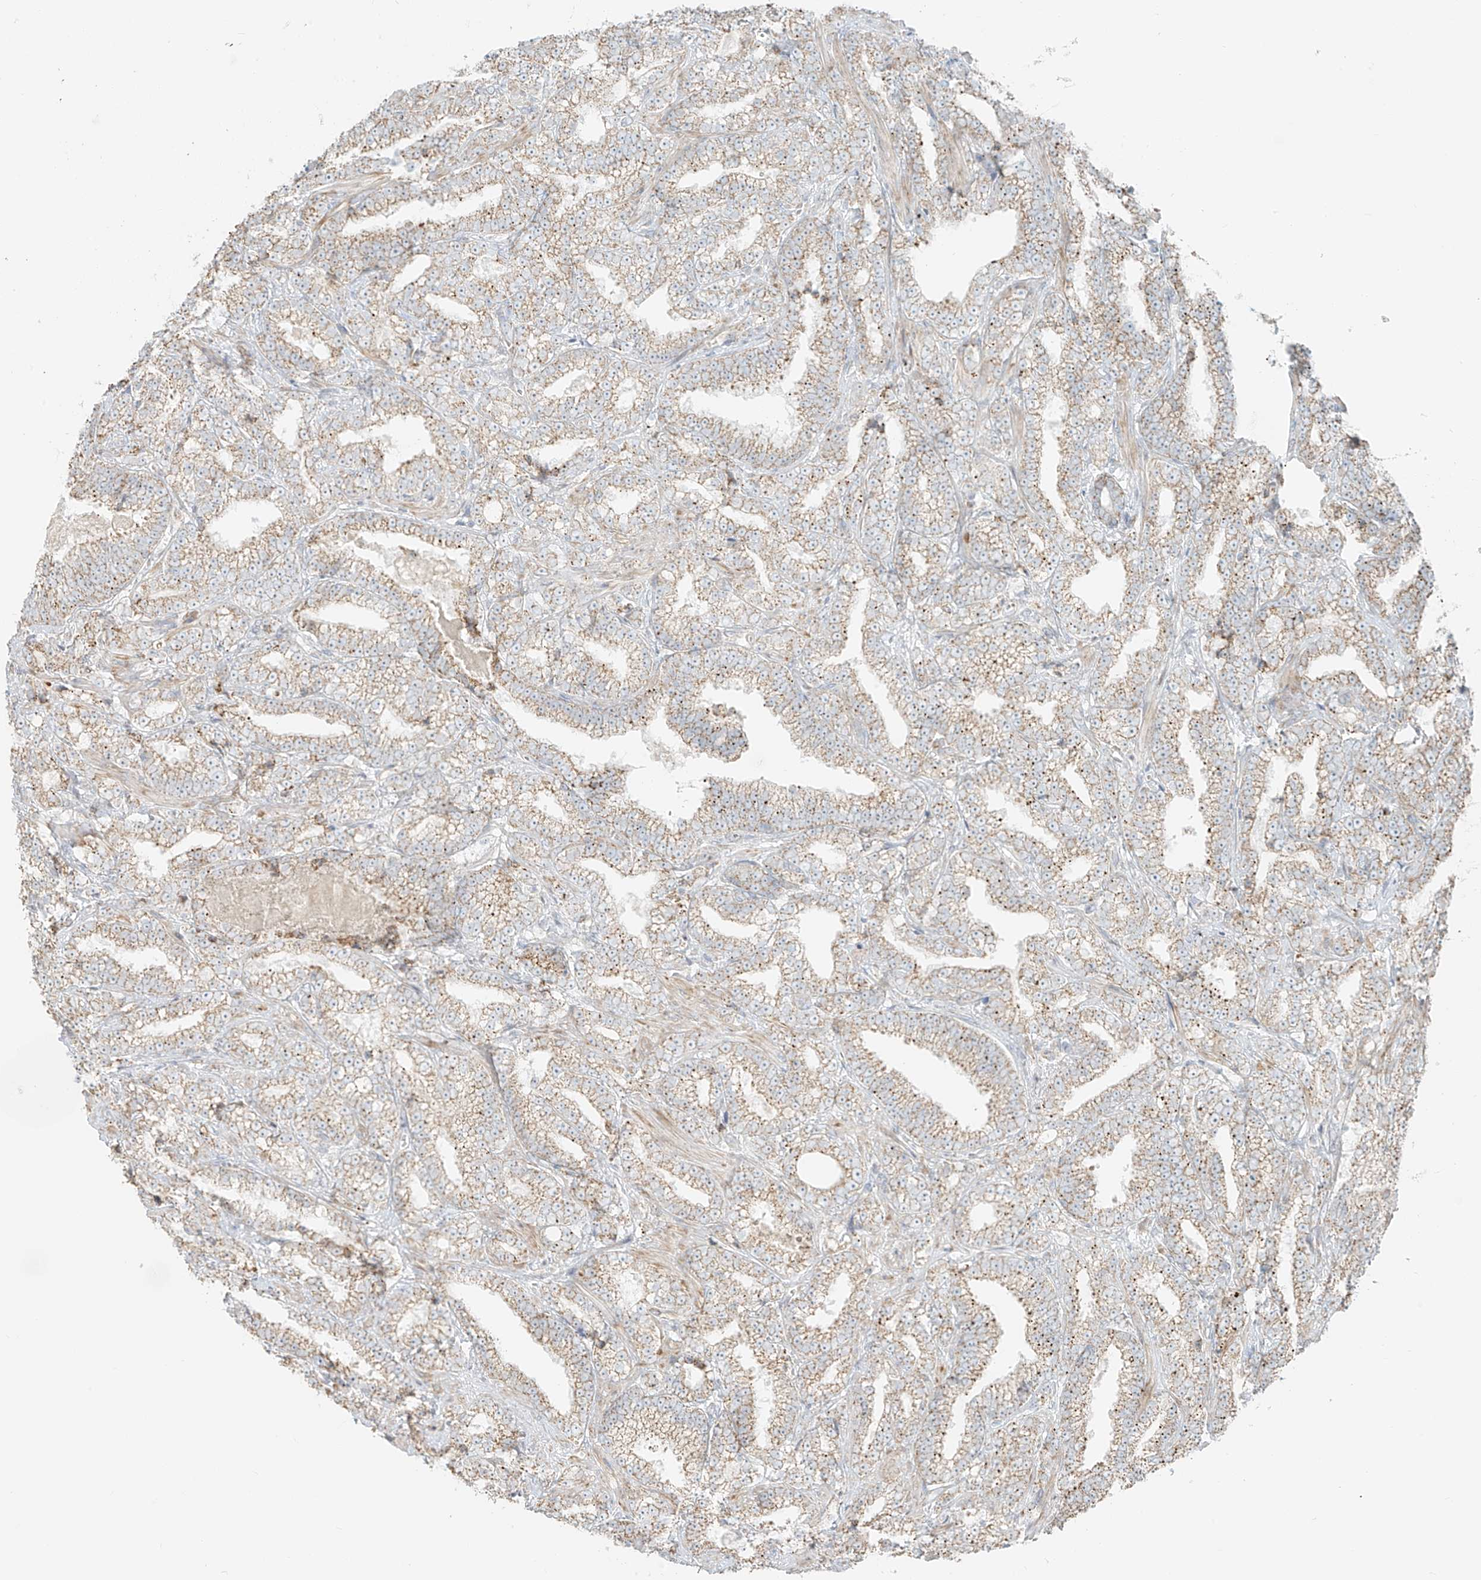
{"staining": {"intensity": "weak", "quantity": ">75%", "location": "cytoplasmic/membranous"}, "tissue": "prostate cancer", "cell_type": "Tumor cells", "image_type": "cancer", "snomed": [{"axis": "morphology", "description": "Adenocarcinoma, High grade"}, {"axis": "topography", "description": "Prostate and seminal vesicle, NOS"}], "caption": "IHC of human high-grade adenocarcinoma (prostate) shows low levels of weak cytoplasmic/membranous expression in about >75% of tumor cells.", "gene": "UST", "patient": {"sex": "male", "age": 67}}